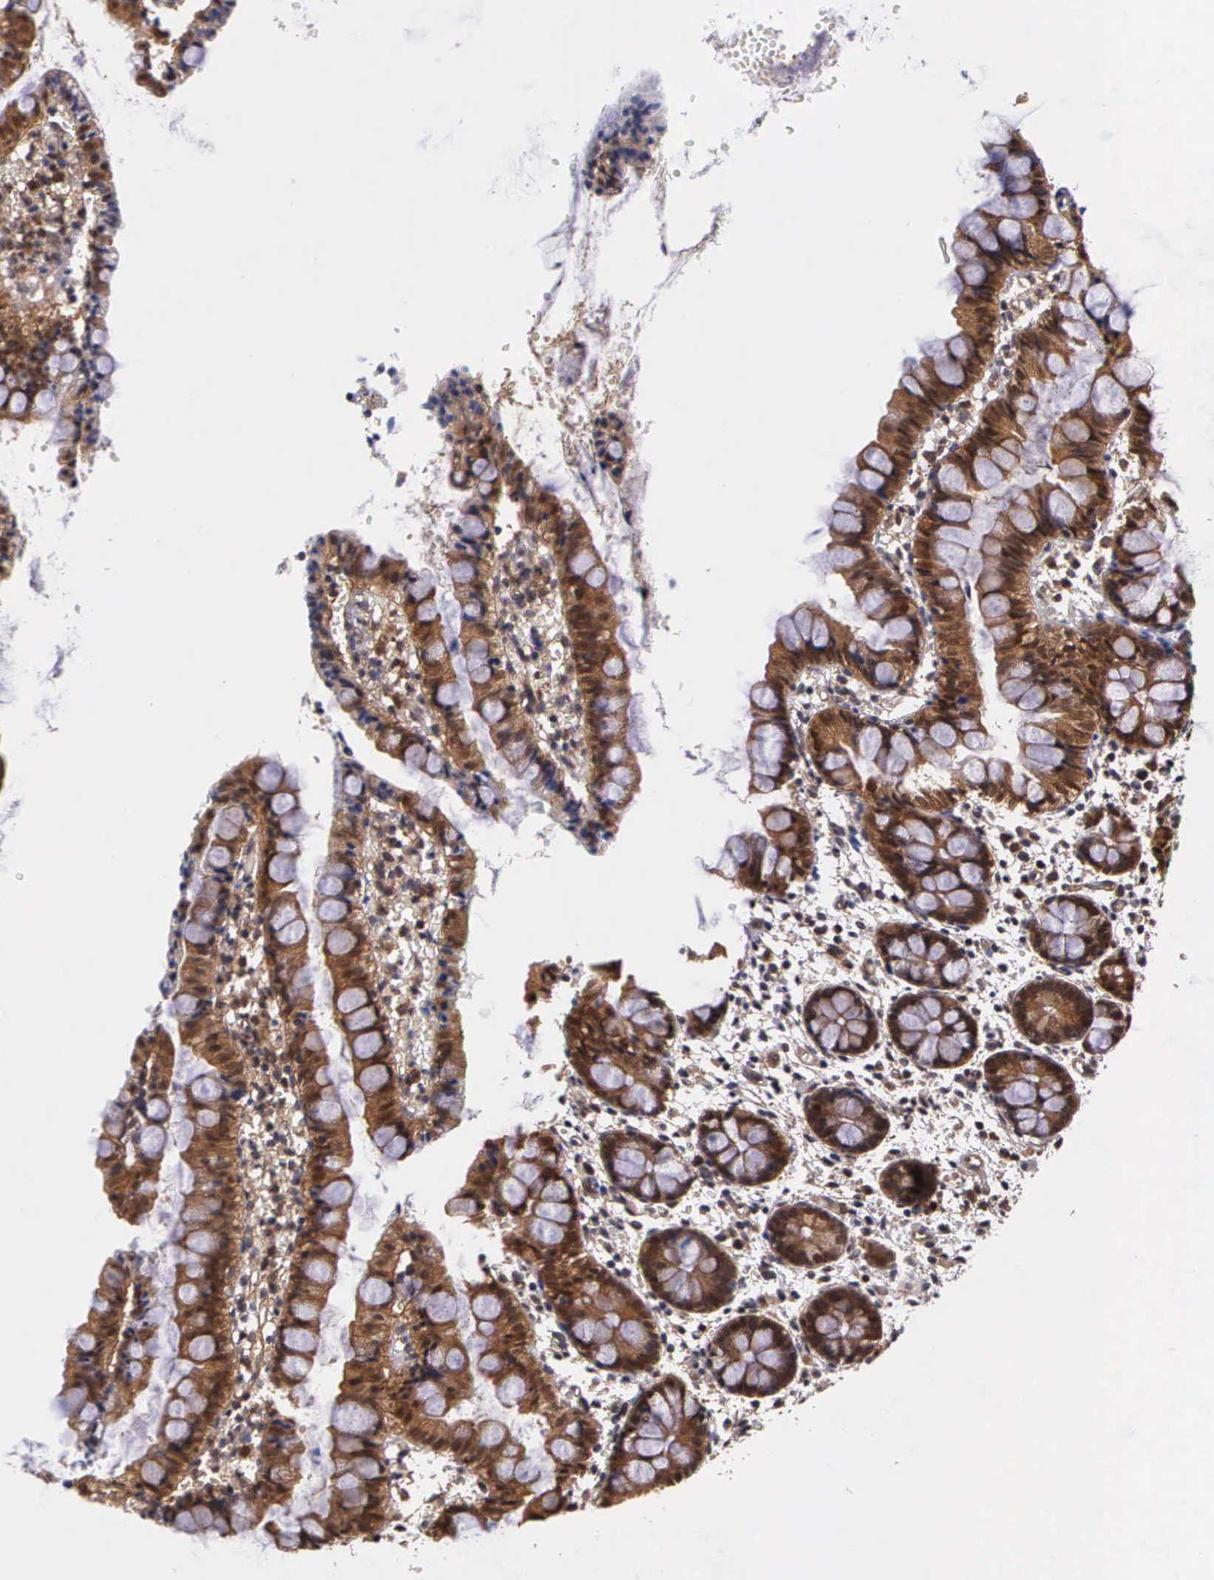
{"staining": {"intensity": "strong", "quantity": ">75%", "location": "cytoplasmic/membranous"}, "tissue": "small intestine", "cell_type": "Glandular cells", "image_type": "normal", "snomed": [{"axis": "morphology", "description": "Normal tissue, NOS"}, {"axis": "topography", "description": "Small intestine"}], "caption": "The histopathology image demonstrates immunohistochemical staining of normal small intestine. There is strong cytoplasmic/membranous expression is identified in about >75% of glandular cells.", "gene": "IGBP1P2", "patient": {"sex": "male", "age": 1}}